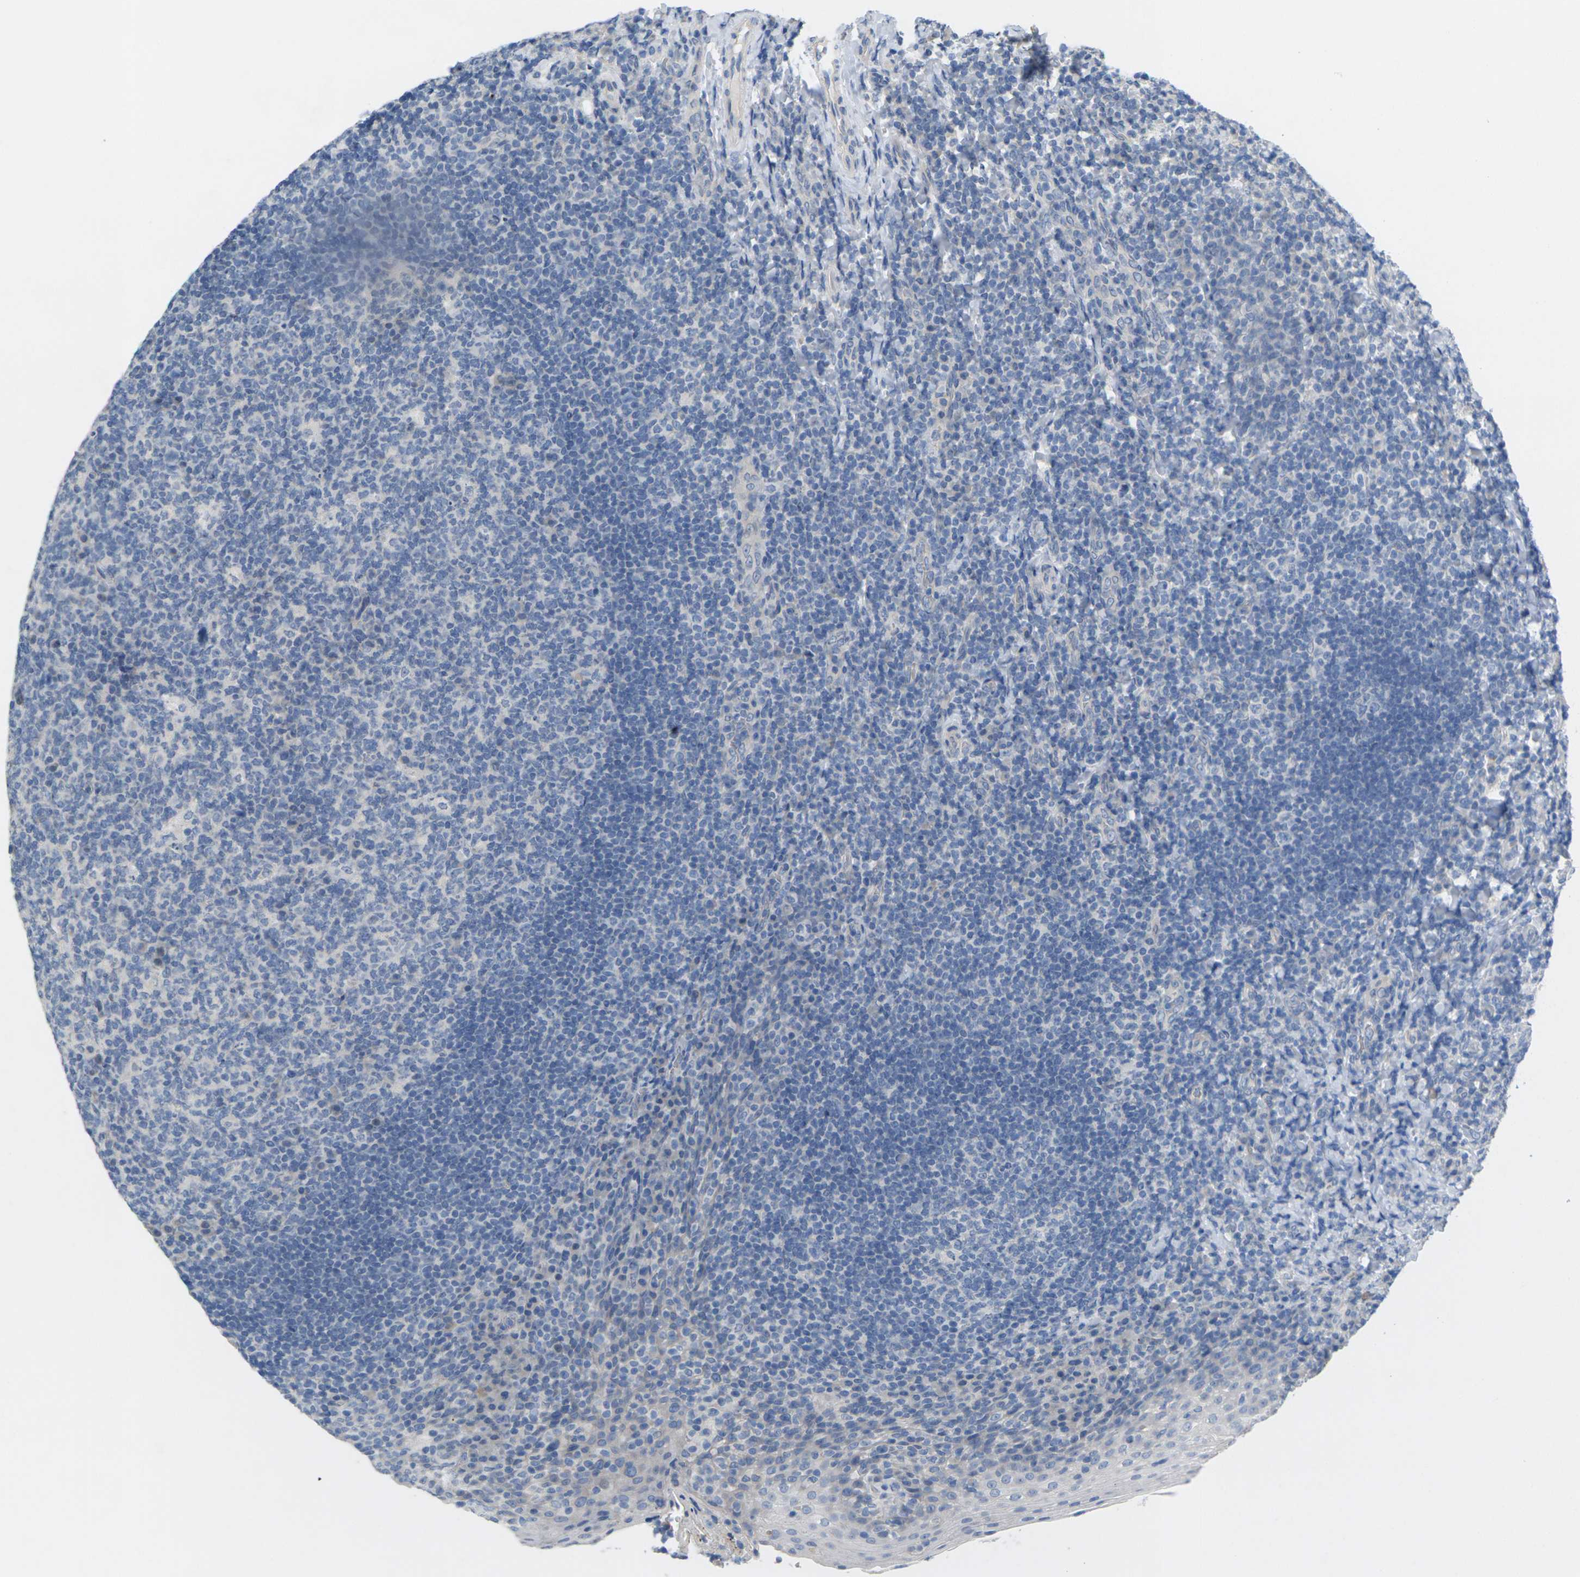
{"staining": {"intensity": "negative", "quantity": "none", "location": "none"}, "tissue": "tonsil", "cell_type": "Germinal center cells", "image_type": "normal", "snomed": [{"axis": "morphology", "description": "Normal tissue, NOS"}, {"axis": "topography", "description": "Tonsil"}], "caption": "A photomicrograph of tonsil stained for a protein displays no brown staining in germinal center cells. (DAB (3,3'-diaminobenzidine) immunohistochemistry (IHC), high magnification).", "gene": "TNNI3", "patient": {"sex": "male", "age": 17}}